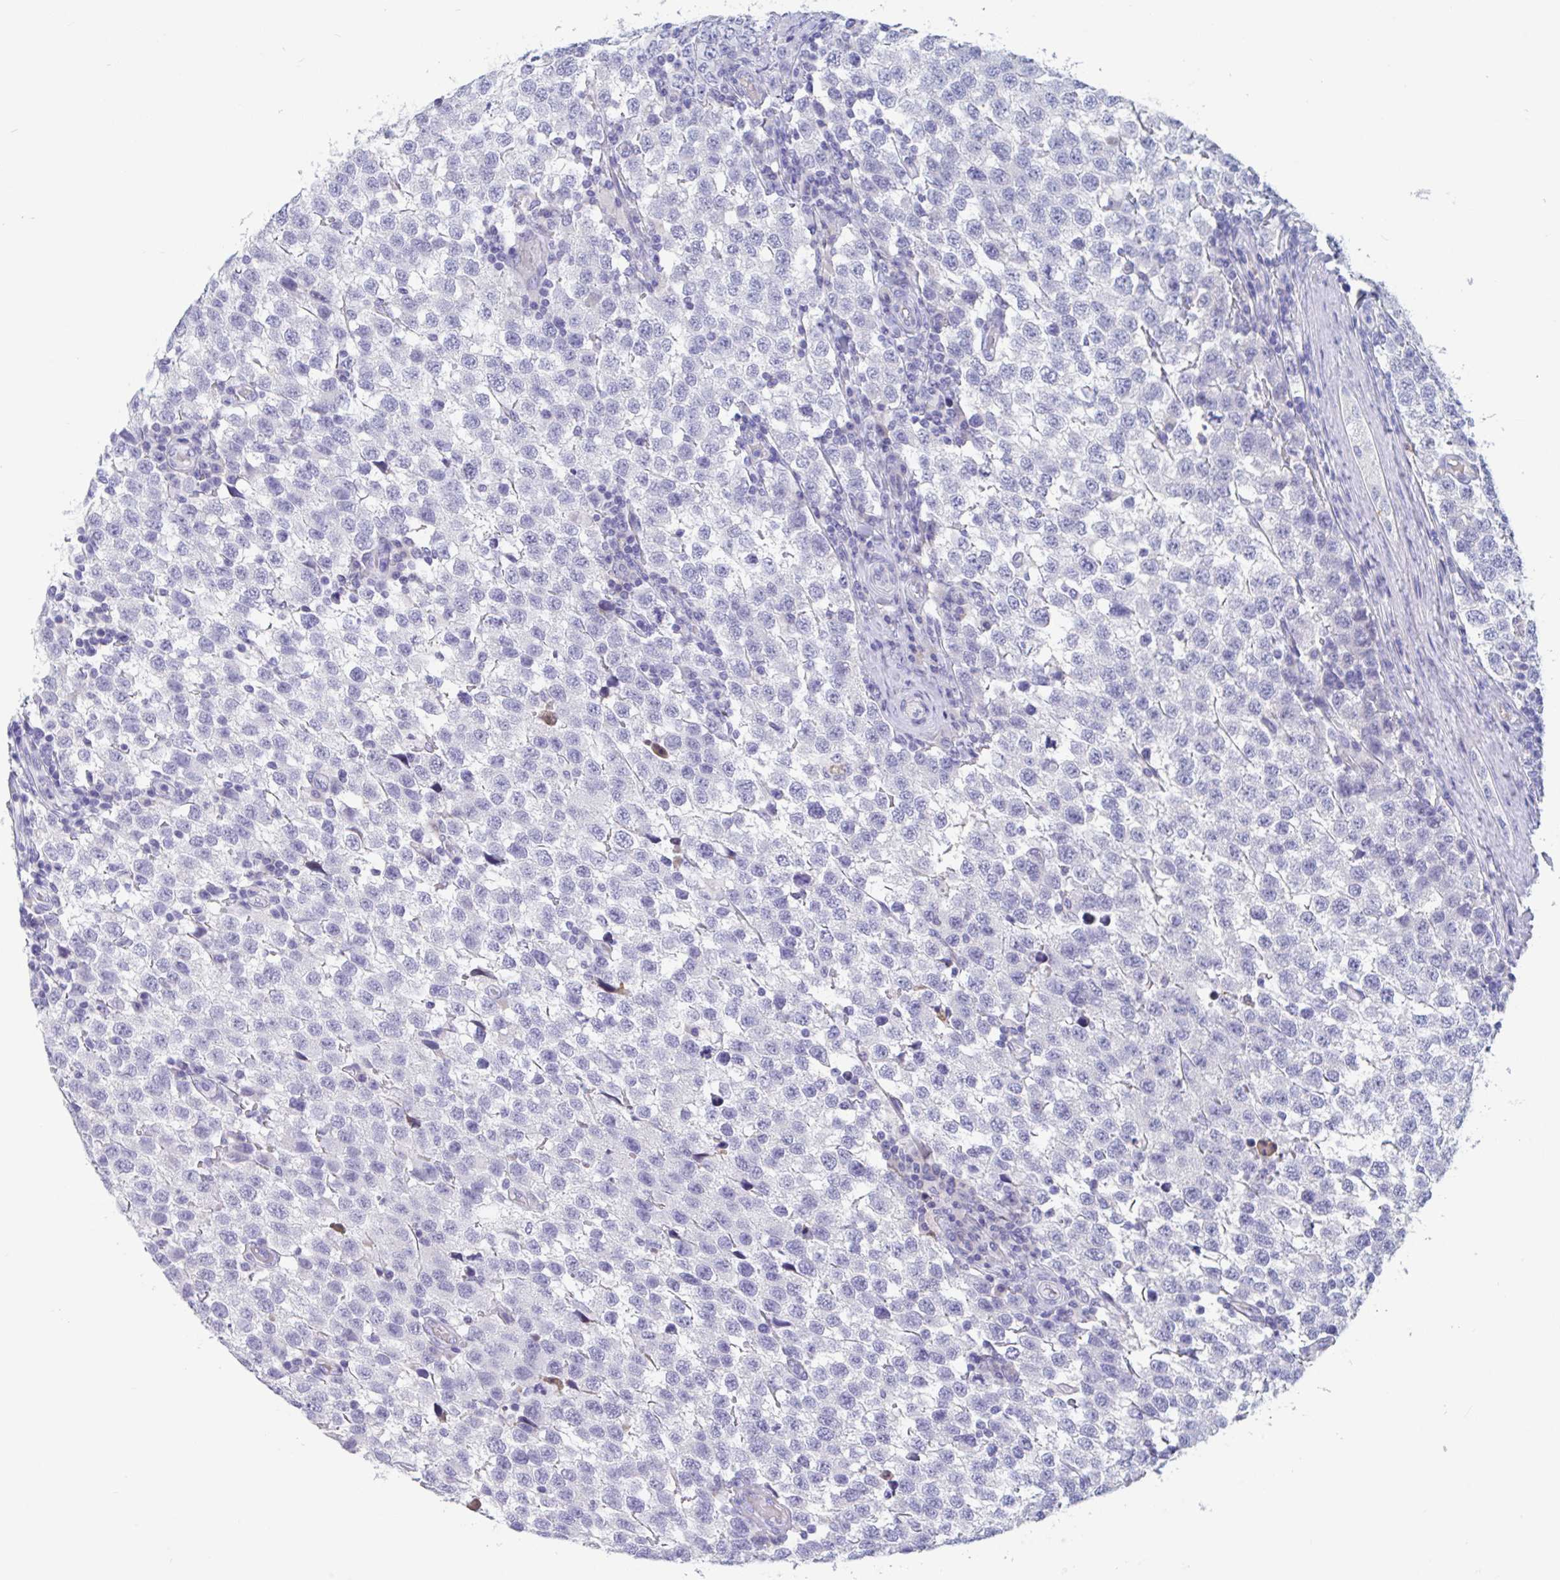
{"staining": {"intensity": "negative", "quantity": "none", "location": "none"}, "tissue": "testis cancer", "cell_type": "Tumor cells", "image_type": "cancer", "snomed": [{"axis": "morphology", "description": "Seminoma, NOS"}, {"axis": "topography", "description": "Testis"}], "caption": "An immunohistochemistry (IHC) histopathology image of testis seminoma is shown. There is no staining in tumor cells of testis seminoma. The staining is performed using DAB brown chromogen with nuclei counter-stained in using hematoxylin.", "gene": "ZNHIT2", "patient": {"sex": "male", "age": 34}}